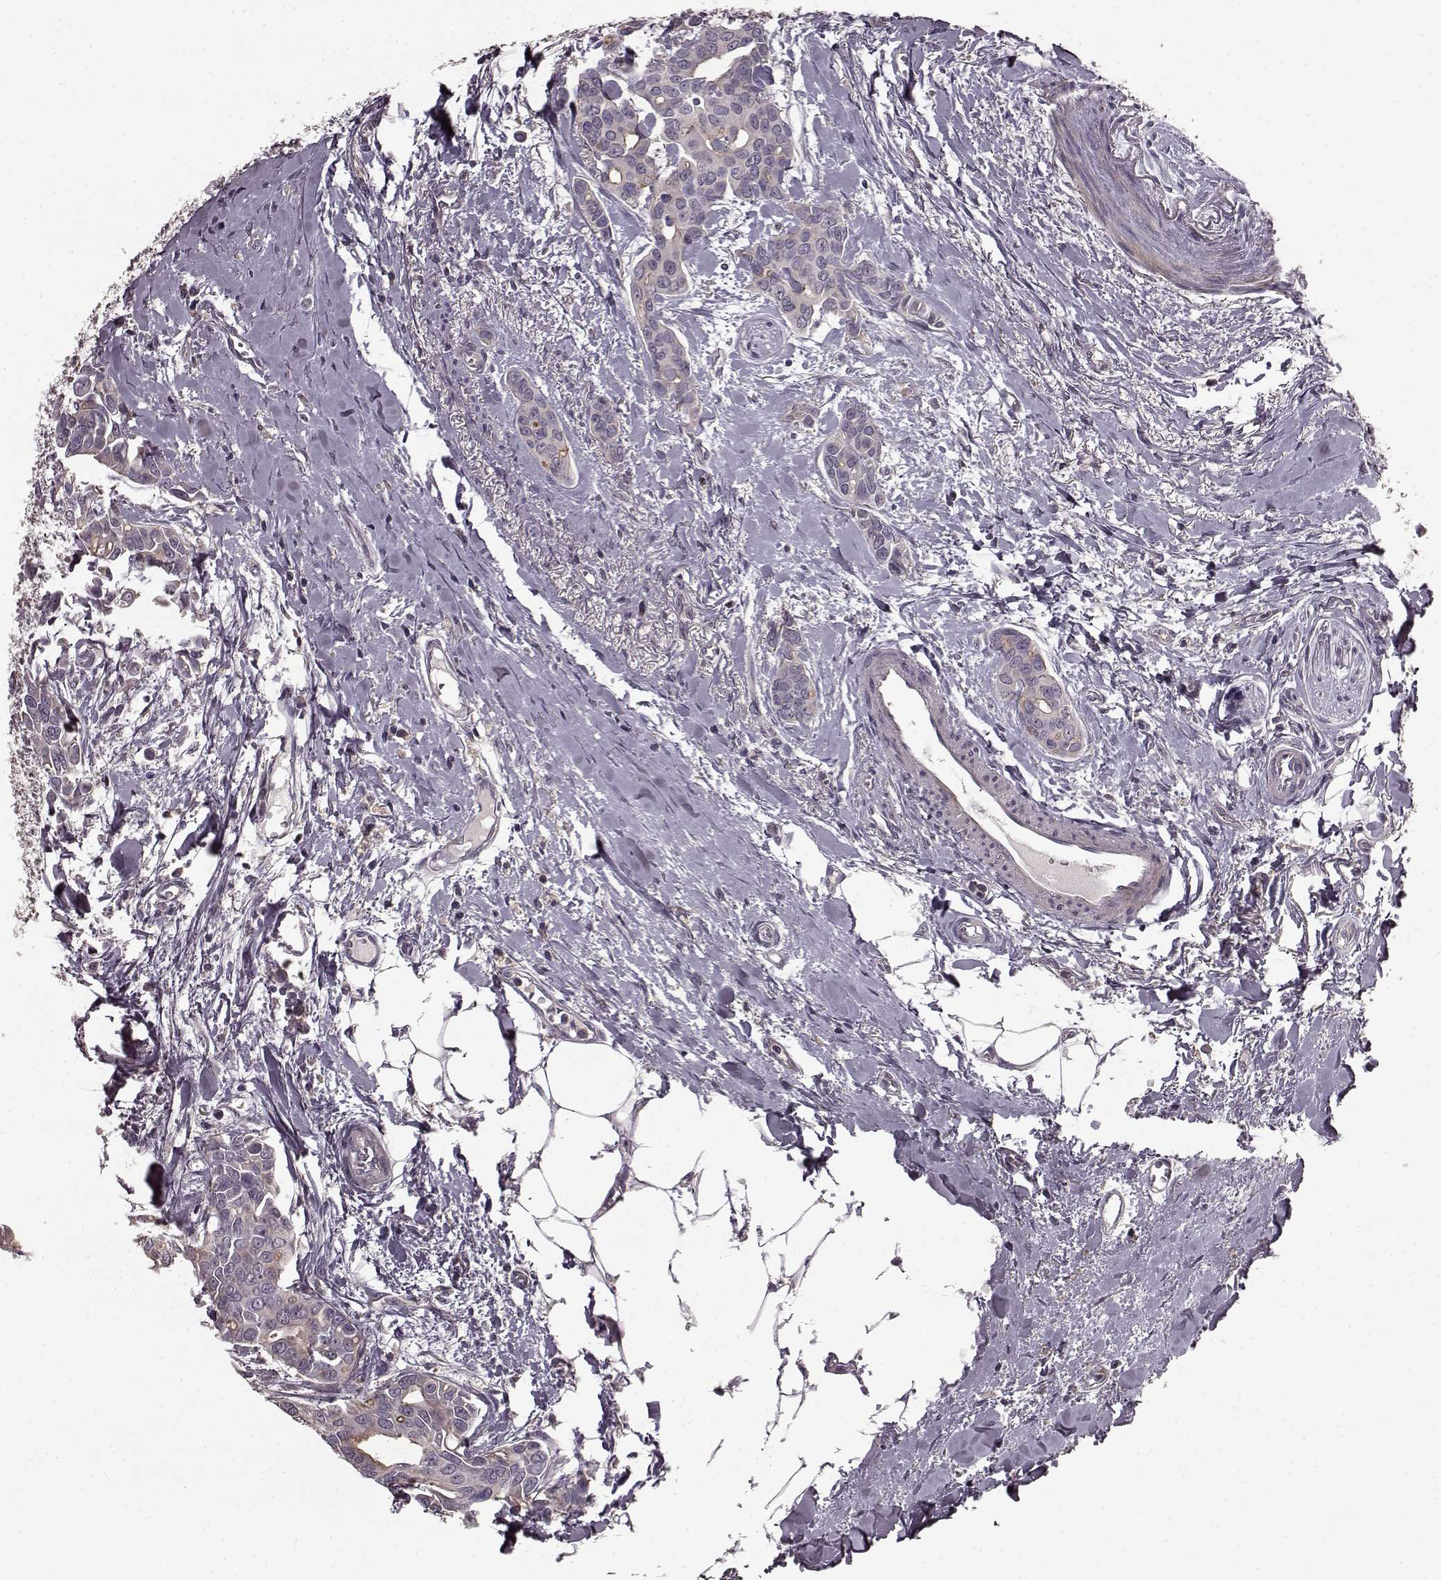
{"staining": {"intensity": "weak", "quantity": "25%-75%", "location": "cytoplasmic/membranous"}, "tissue": "breast cancer", "cell_type": "Tumor cells", "image_type": "cancer", "snomed": [{"axis": "morphology", "description": "Duct carcinoma"}, {"axis": "topography", "description": "Breast"}], "caption": "Protein expression analysis of human intraductal carcinoma (breast) reveals weak cytoplasmic/membranous expression in approximately 25%-75% of tumor cells. (DAB = brown stain, brightfield microscopy at high magnification).", "gene": "SLC52A3", "patient": {"sex": "female", "age": 54}}